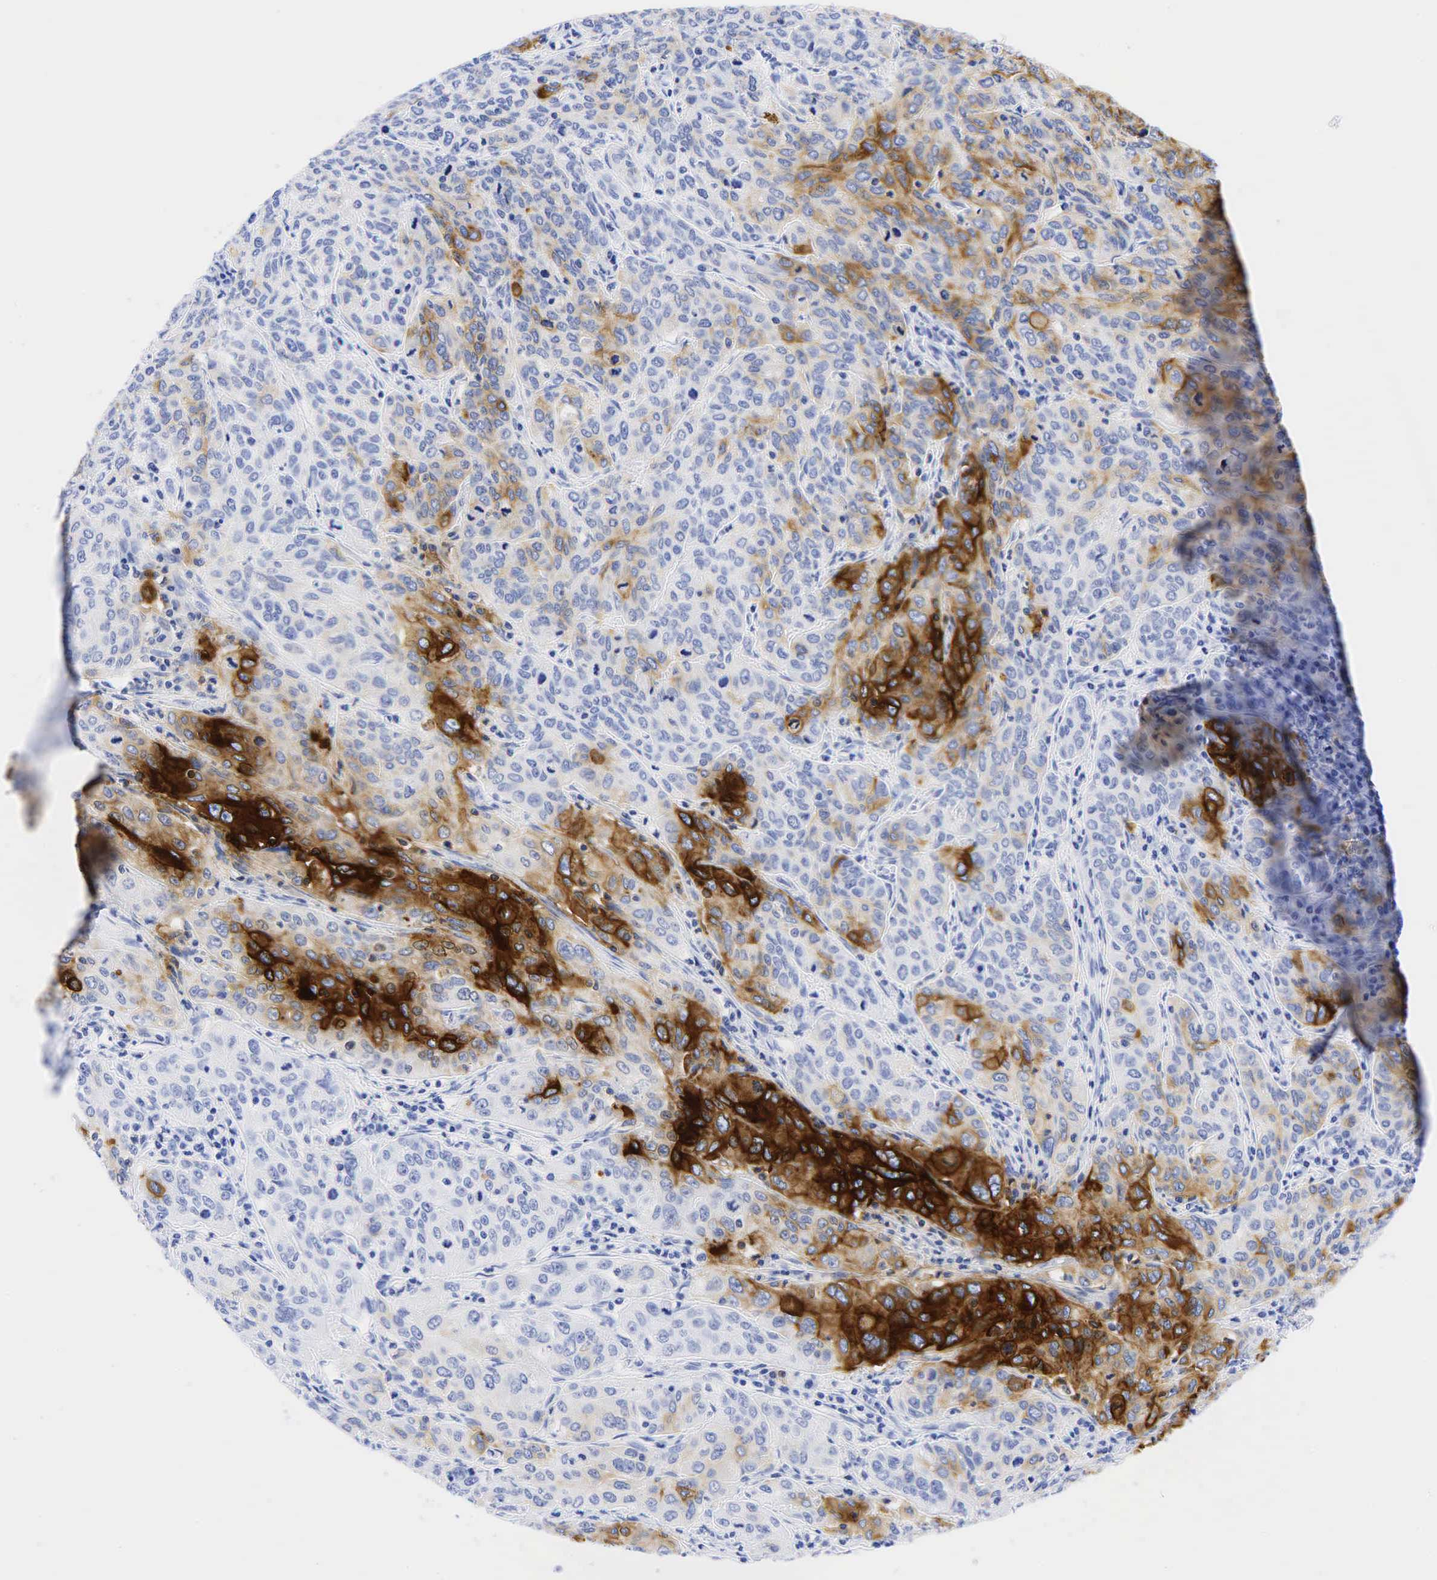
{"staining": {"intensity": "moderate", "quantity": "<25%", "location": "cytoplasmic/membranous"}, "tissue": "cervical cancer", "cell_type": "Tumor cells", "image_type": "cancer", "snomed": [{"axis": "morphology", "description": "Squamous cell carcinoma, NOS"}, {"axis": "topography", "description": "Cervix"}], "caption": "Cervical squamous cell carcinoma stained with a brown dye reveals moderate cytoplasmic/membranous positive staining in about <25% of tumor cells.", "gene": "CEACAM5", "patient": {"sex": "female", "age": 38}}